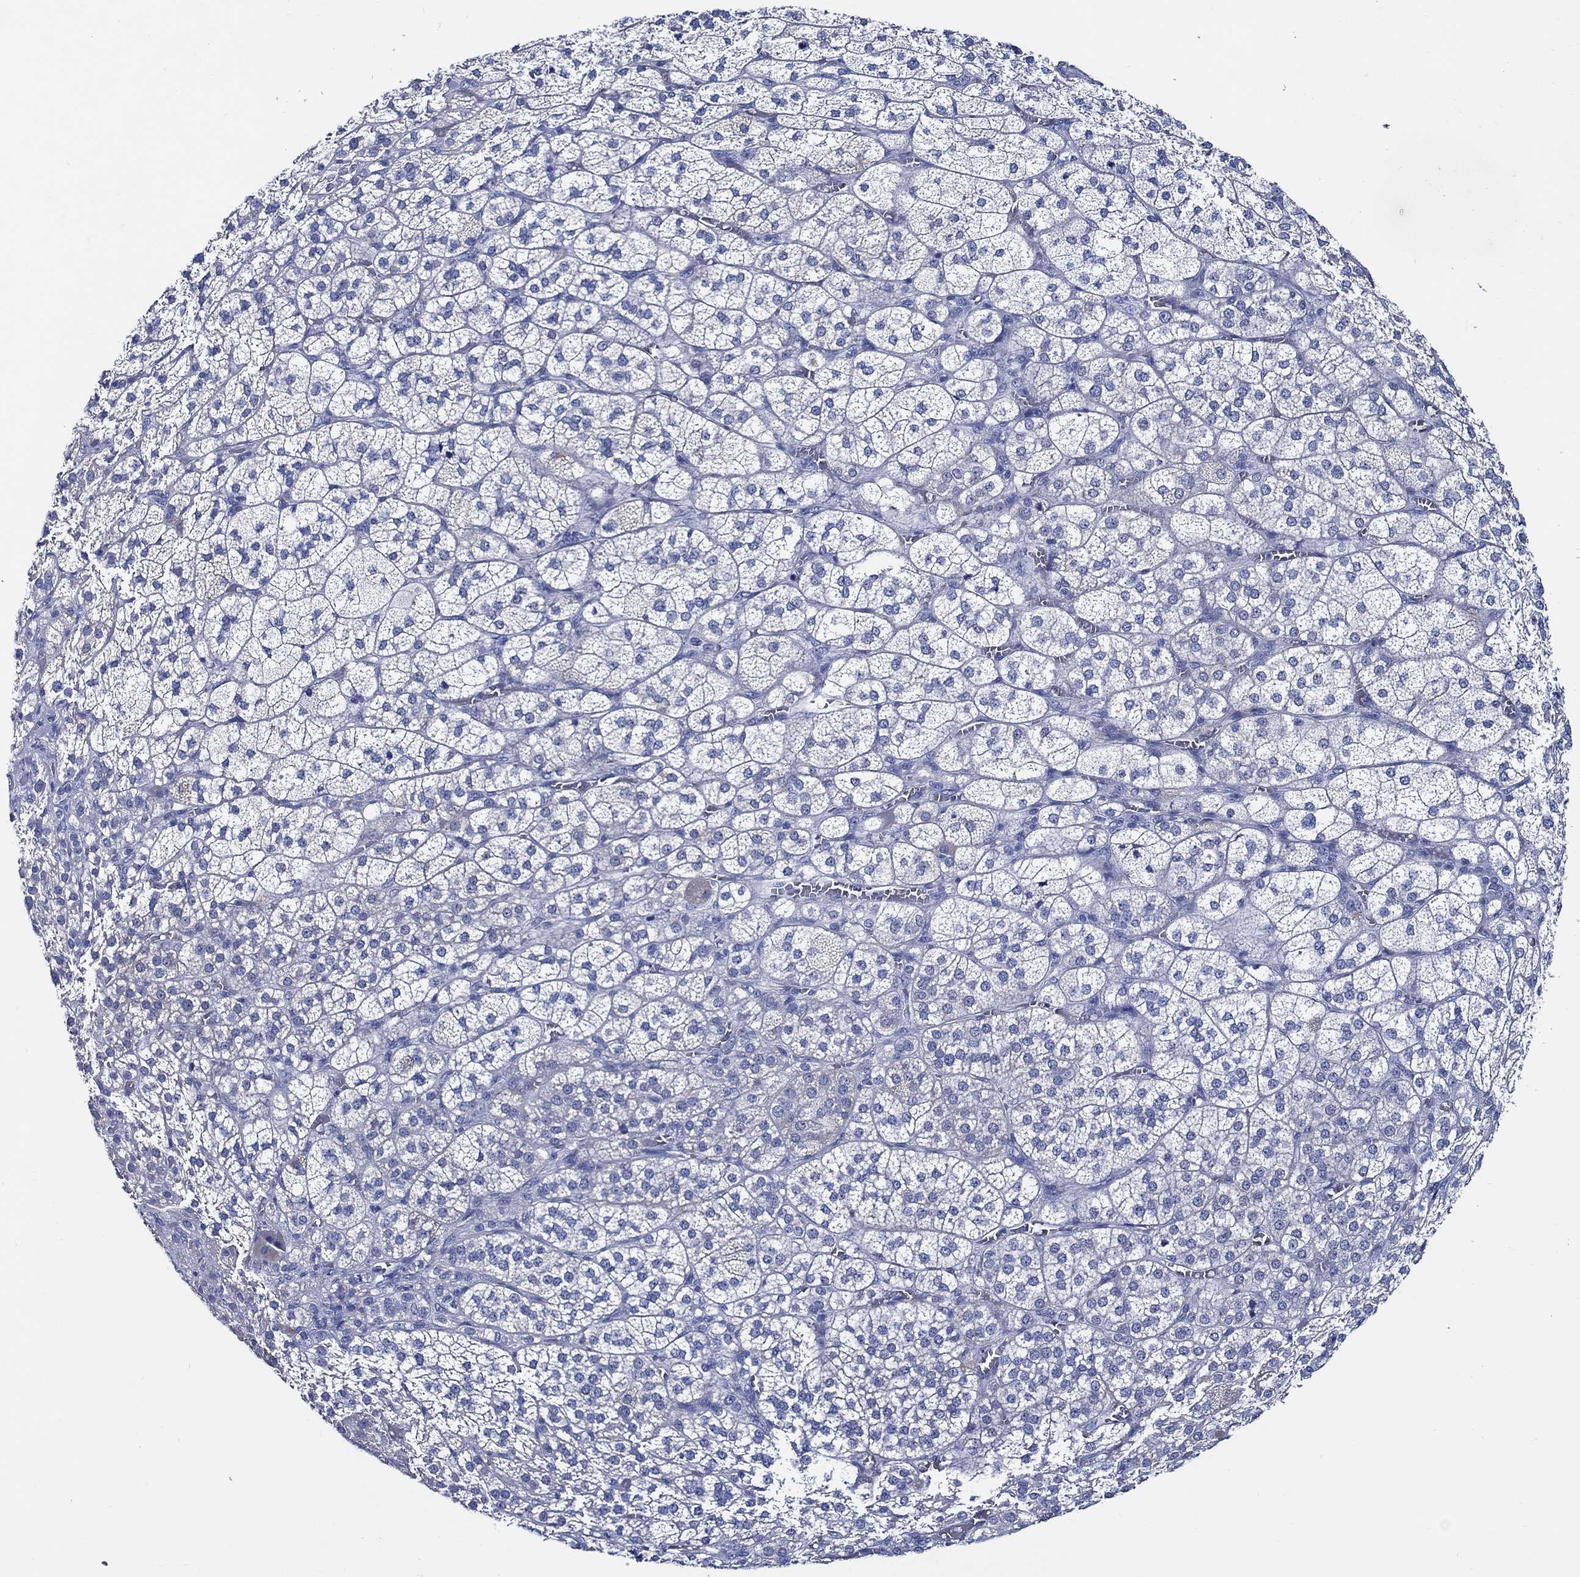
{"staining": {"intensity": "negative", "quantity": "none", "location": "none"}, "tissue": "adrenal gland", "cell_type": "Glandular cells", "image_type": "normal", "snomed": [{"axis": "morphology", "description": "Normal tissue, NOS"}, {"axis": "topography", "description": "Adrenal gland"}], "caption": "DAB immunohistochemical staining of unremarkable human adrenal gland demonstrates no significant positivity in glandular cells.", "gene": "SKOR1", "patient": {"sex": "female", "age": 60}}